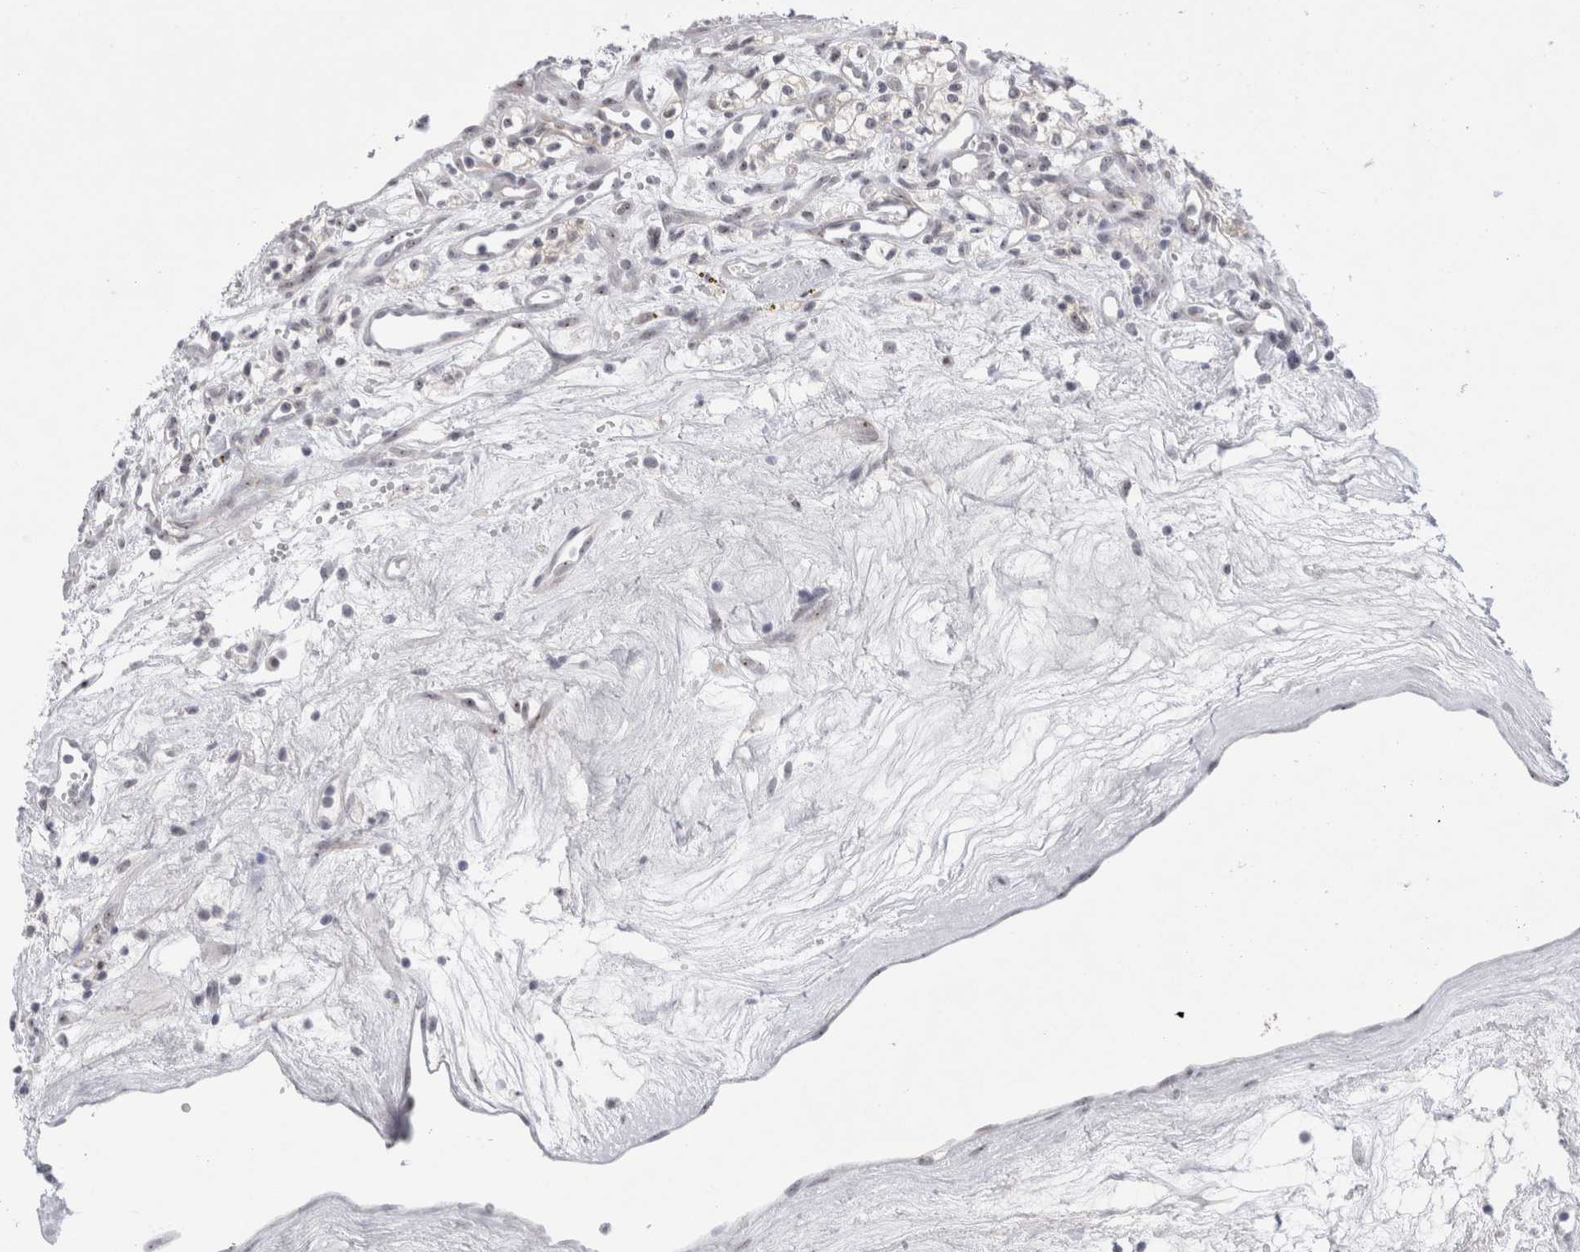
{"staining": {"intensity": "negative", "quantity": "none", "location": "none"}, "tissue": "renal cancer", "cell_type": "Tumor cells", "image_type": "cancer", "snomed": [{"axis": "morphology", "description": "Adenocarcinoma, NOS"}, {"axis": "topography", "description": "Kidney"}], "caption": "This is a histopathology image of immunohistochemistry (IHC) staining of adenocarcinoma (renal), which shows no expression in tumor cells.", "gene": "CERS5", "patient": {"sex": "male", "age": 59}}